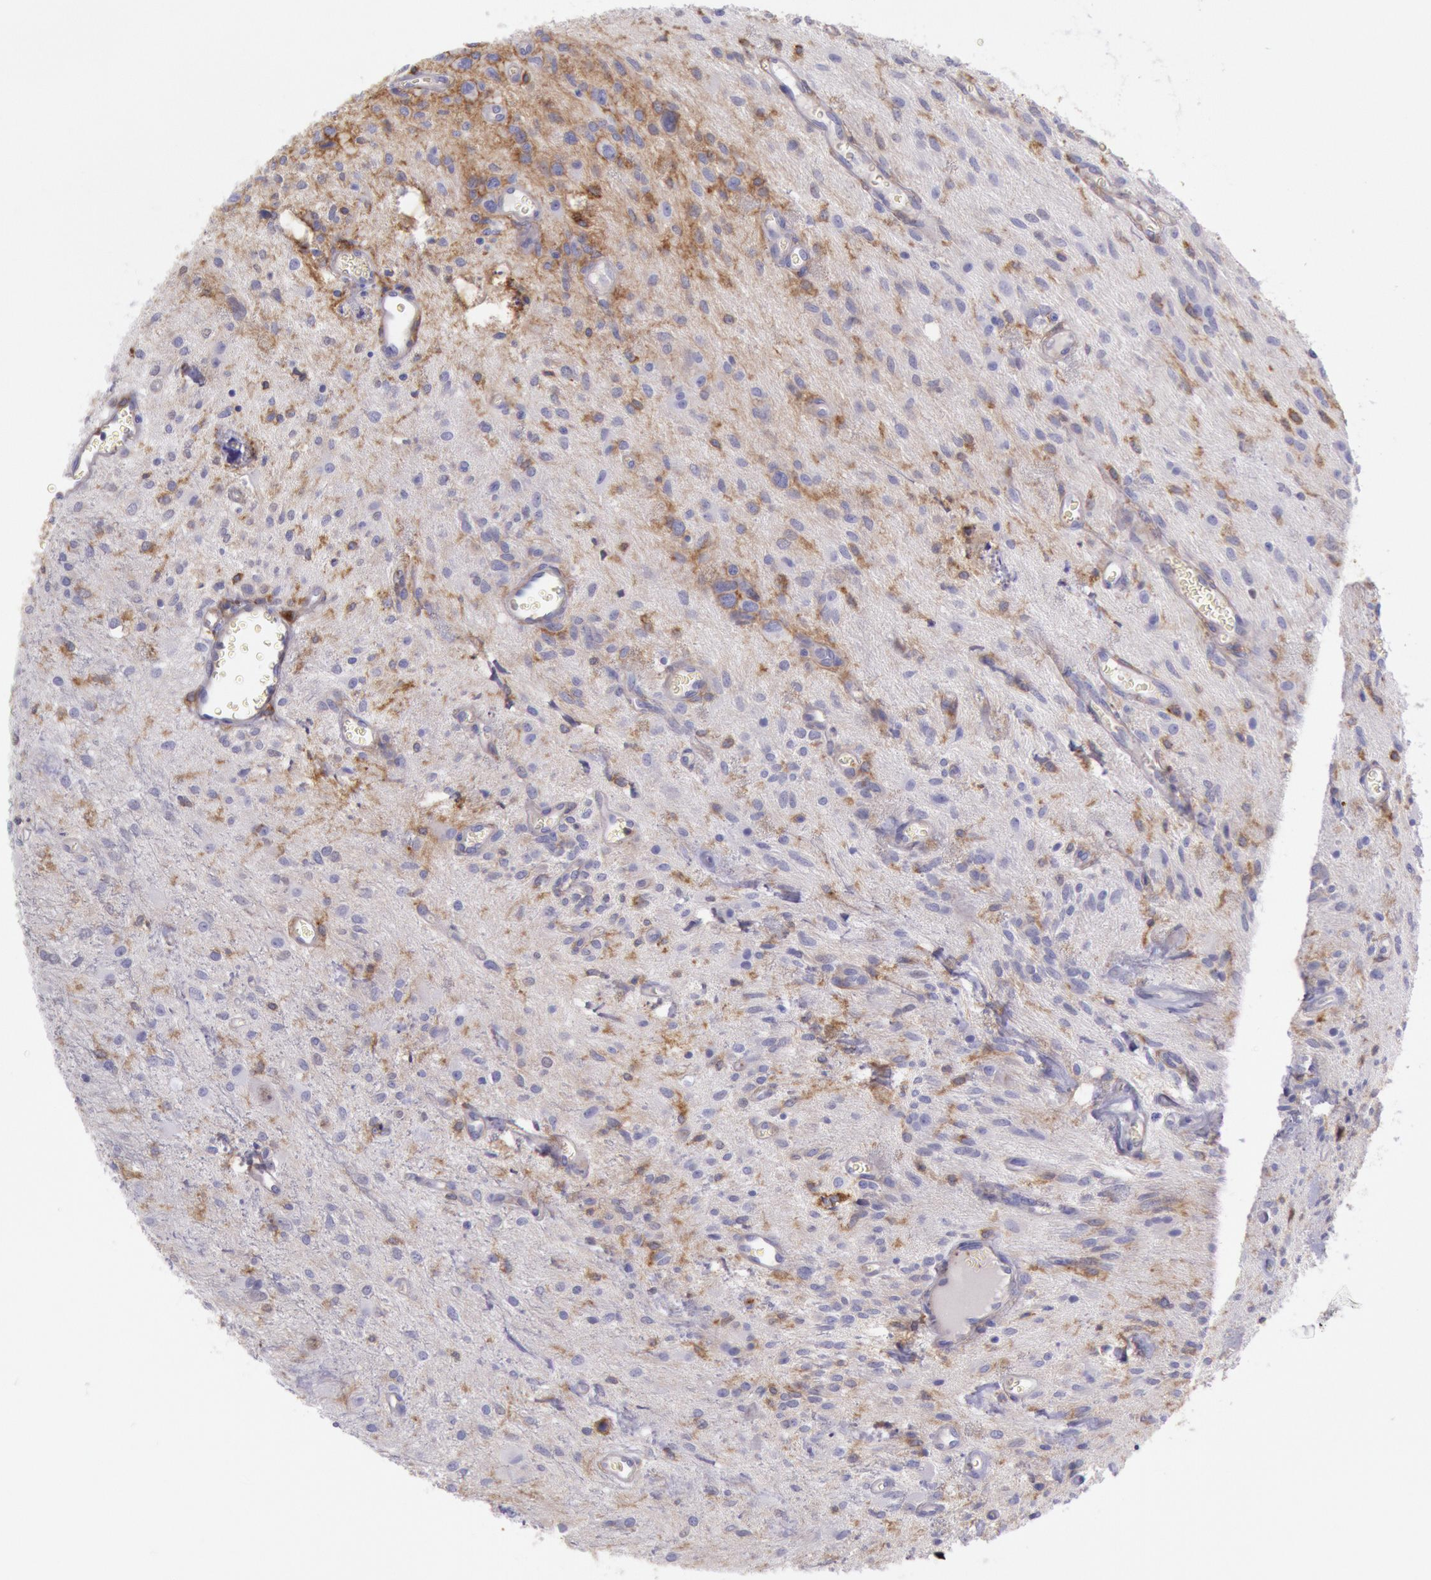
{"staining": {"intensity": "moderate", "quantity": "<25%", "location": "cytoplasmic/membranous"}, "tissue": "glioma", "cell_type": "Tumor cells", "image_type": "cancer", "snomed": [{"axis": "morphology", "description": "Glioma, malignant, Low grade"}, {"axis": "topography", "description": "Brain"}], "caption": "DAB immunohistochemical staining of glioma displays moderate cytoplasmic/membranous protein positivity in about <25% of tumor cells.", "gene": "LYN", "patient": {"sex": "female", "age": 15}}